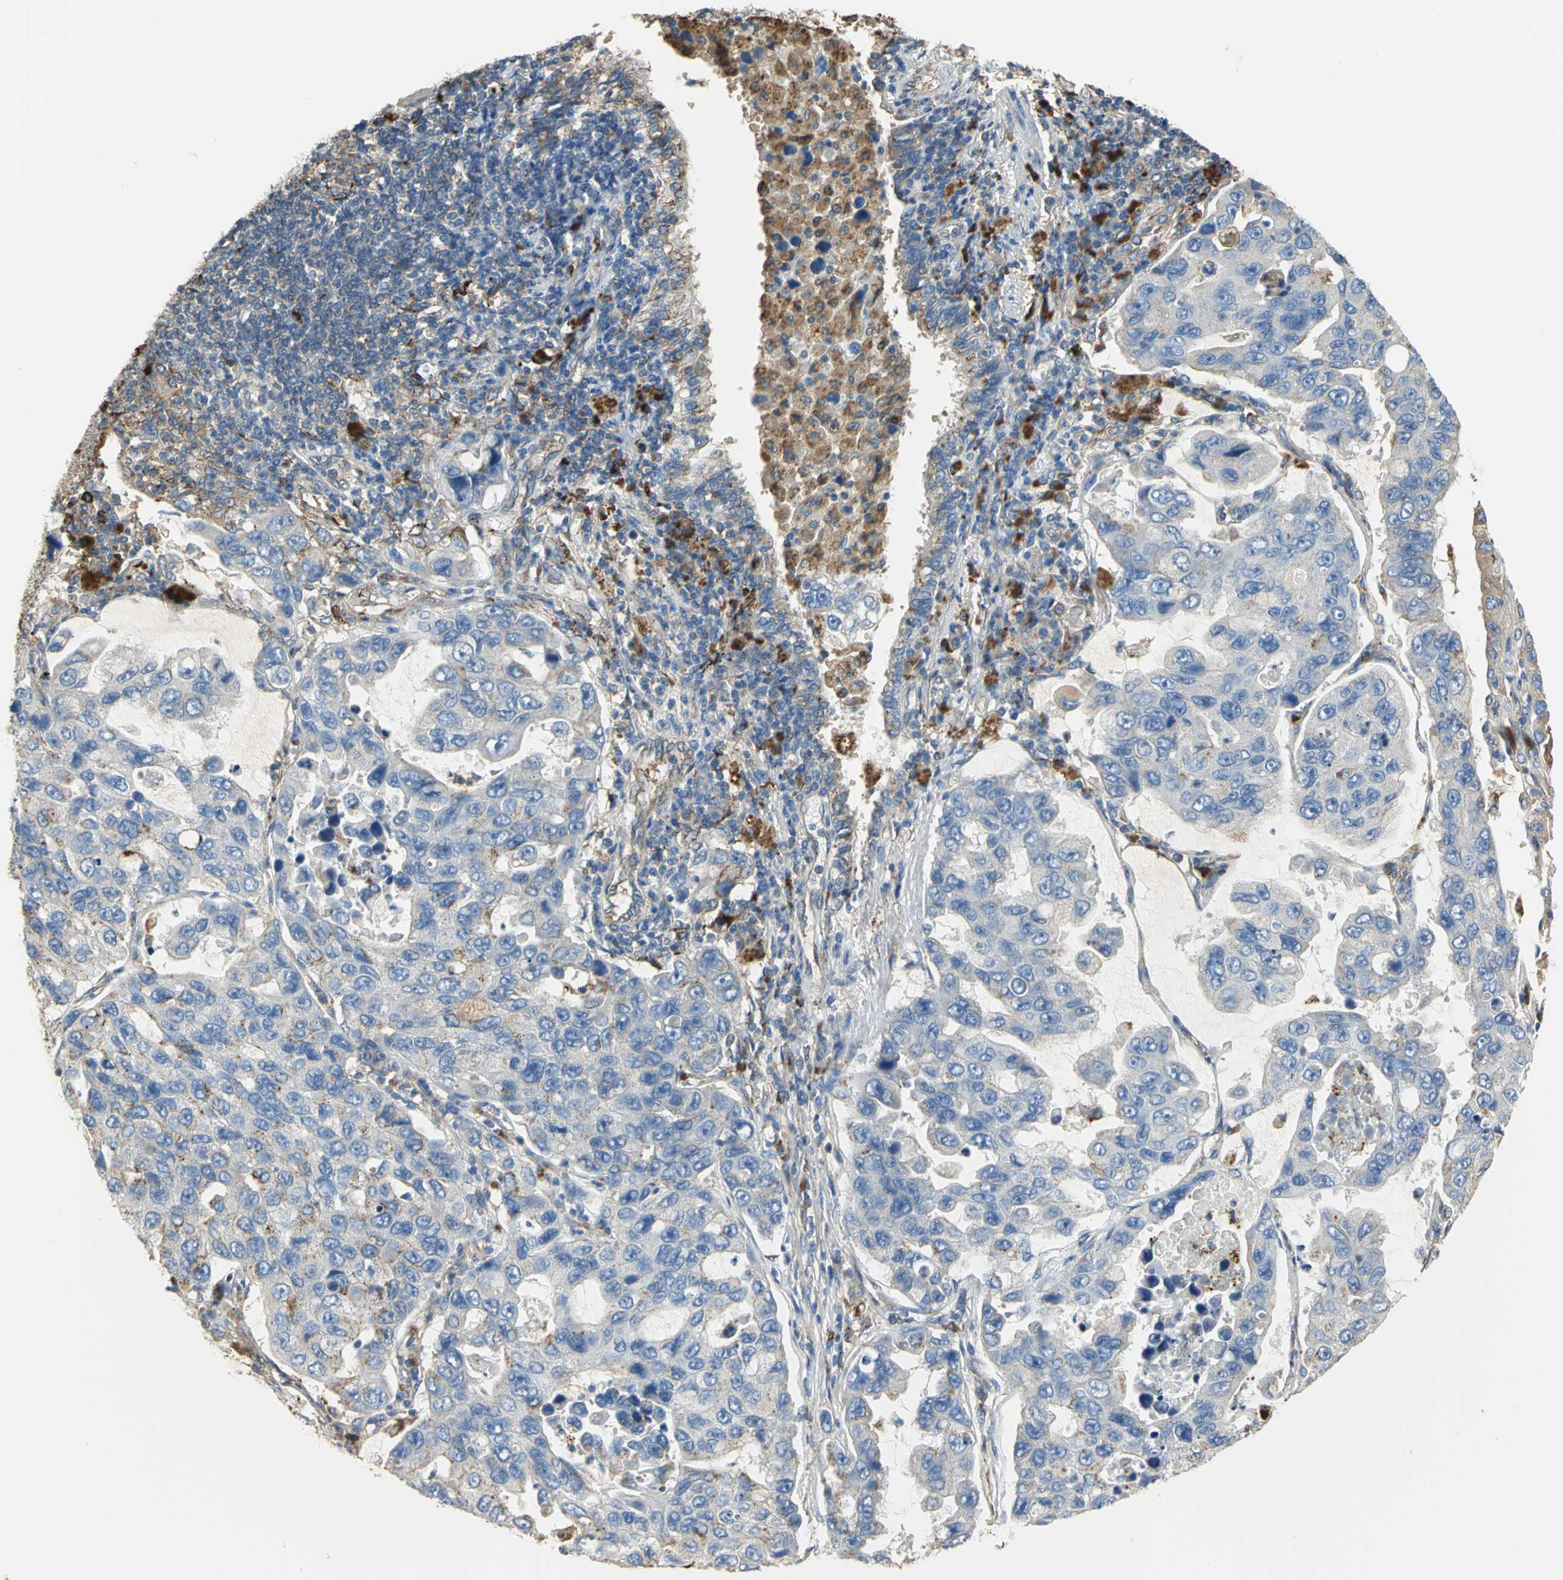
{"staining": {"intensity": "negative", "quantity": "none", "location": "none"}, "tissue": "lung cancer", "cell_type": "Tumor cells", "image_type": "cancer", "snomed": [{"axis": "morphology", "description": "Adenocarcinoma, NOS"}, {"axis": "topography", "description": "Lung"}], "caption": "Tumor cells show no significant positivity in adenocarcinoma (lung). Nuclei are stained in blue.", "gene": "DIAPH2", "patient": {"sex": "male", "age": 64}}